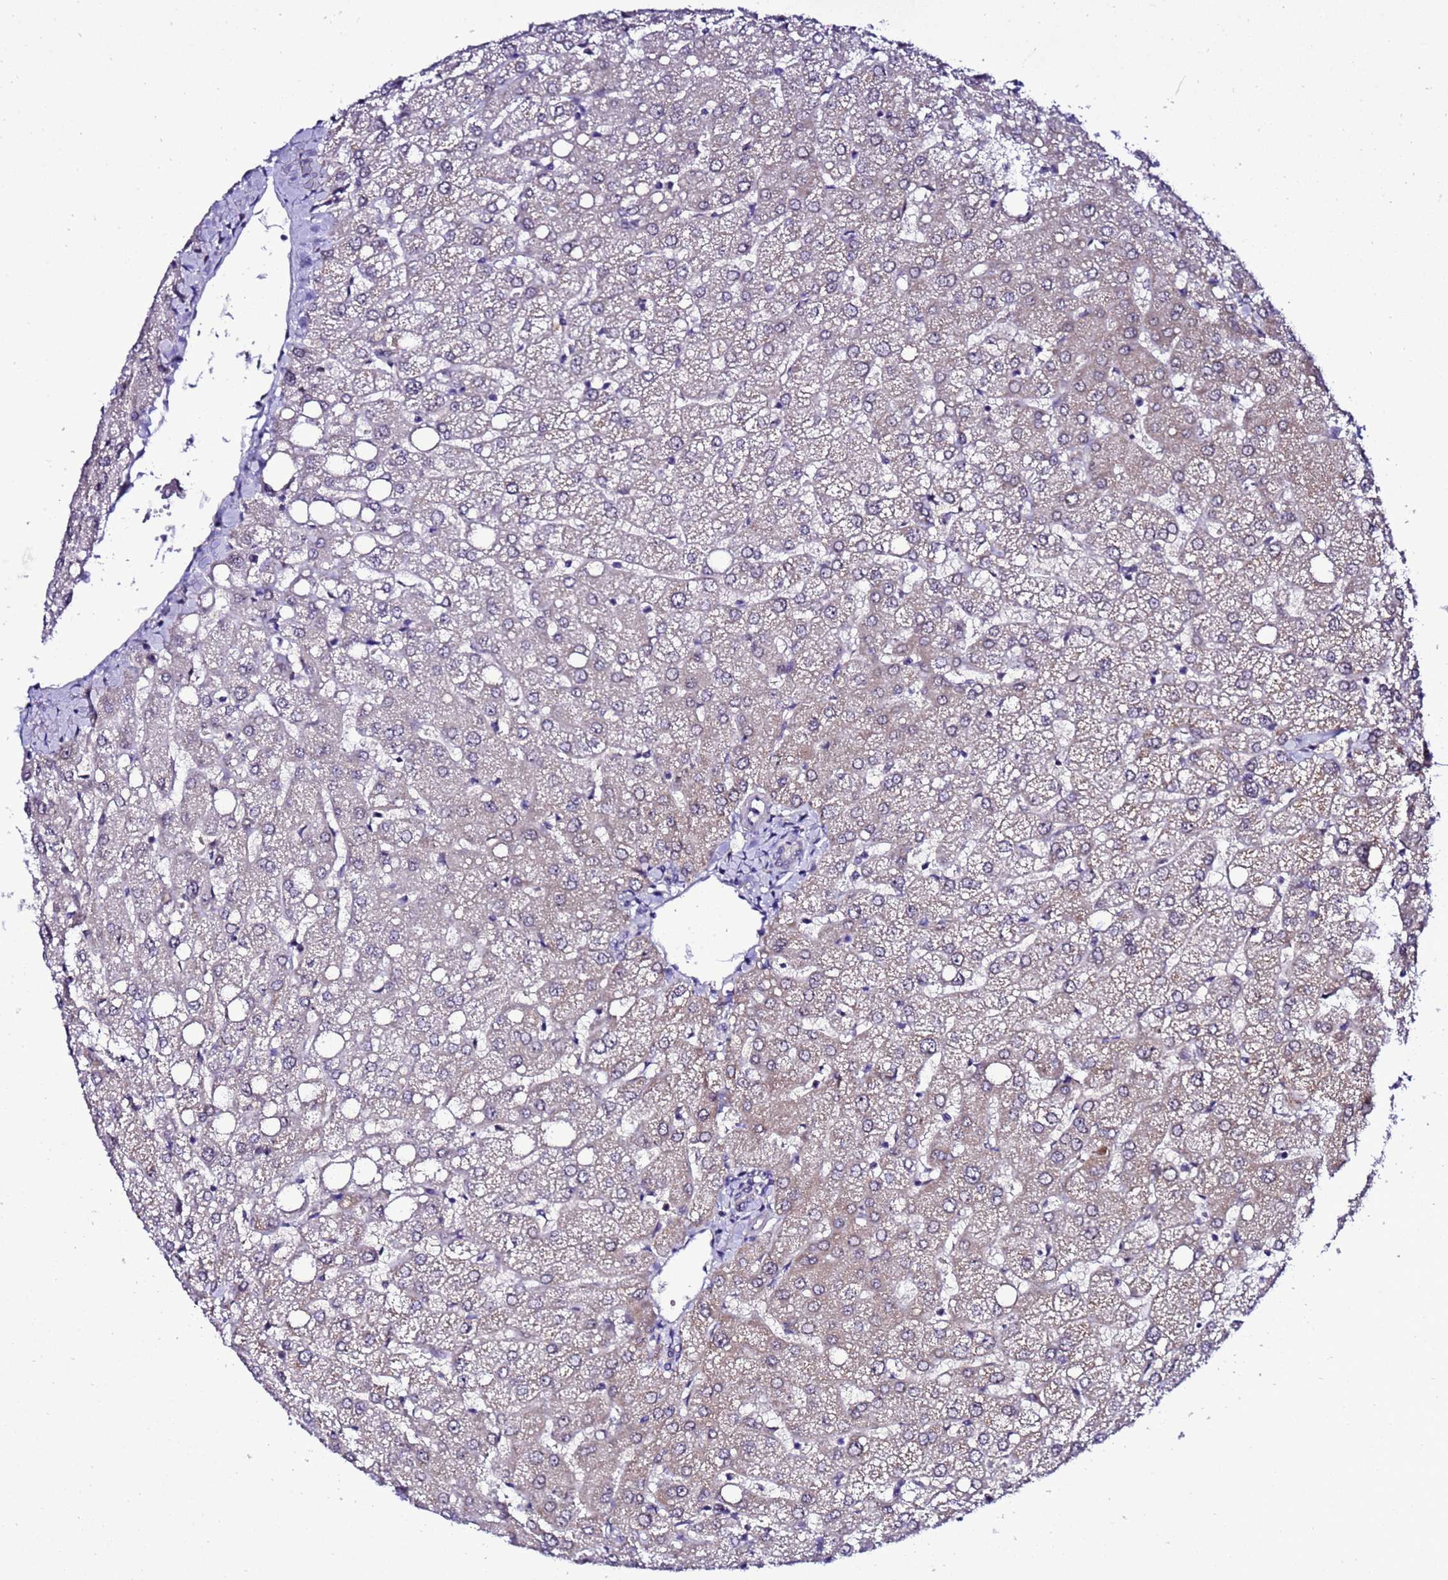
{"staining": {"intensity": "negative", "quantity": "none", "location": "none"}, "tissue": "liver", "cell_type": "Cholangiocytes", "image_type": "normal", "snomed": [{"axis": "morphology", "description": "Normal tissue, NOS"}, {"axis": "topography", "description": "Liver"}], "caption": "Cholangiocytes are negative for protein expression in normal human liver. (DAB IHC with hematoxylin counter stain).", "gene": "C19orf47", "patient": {"sex": "female", "age": 54}}